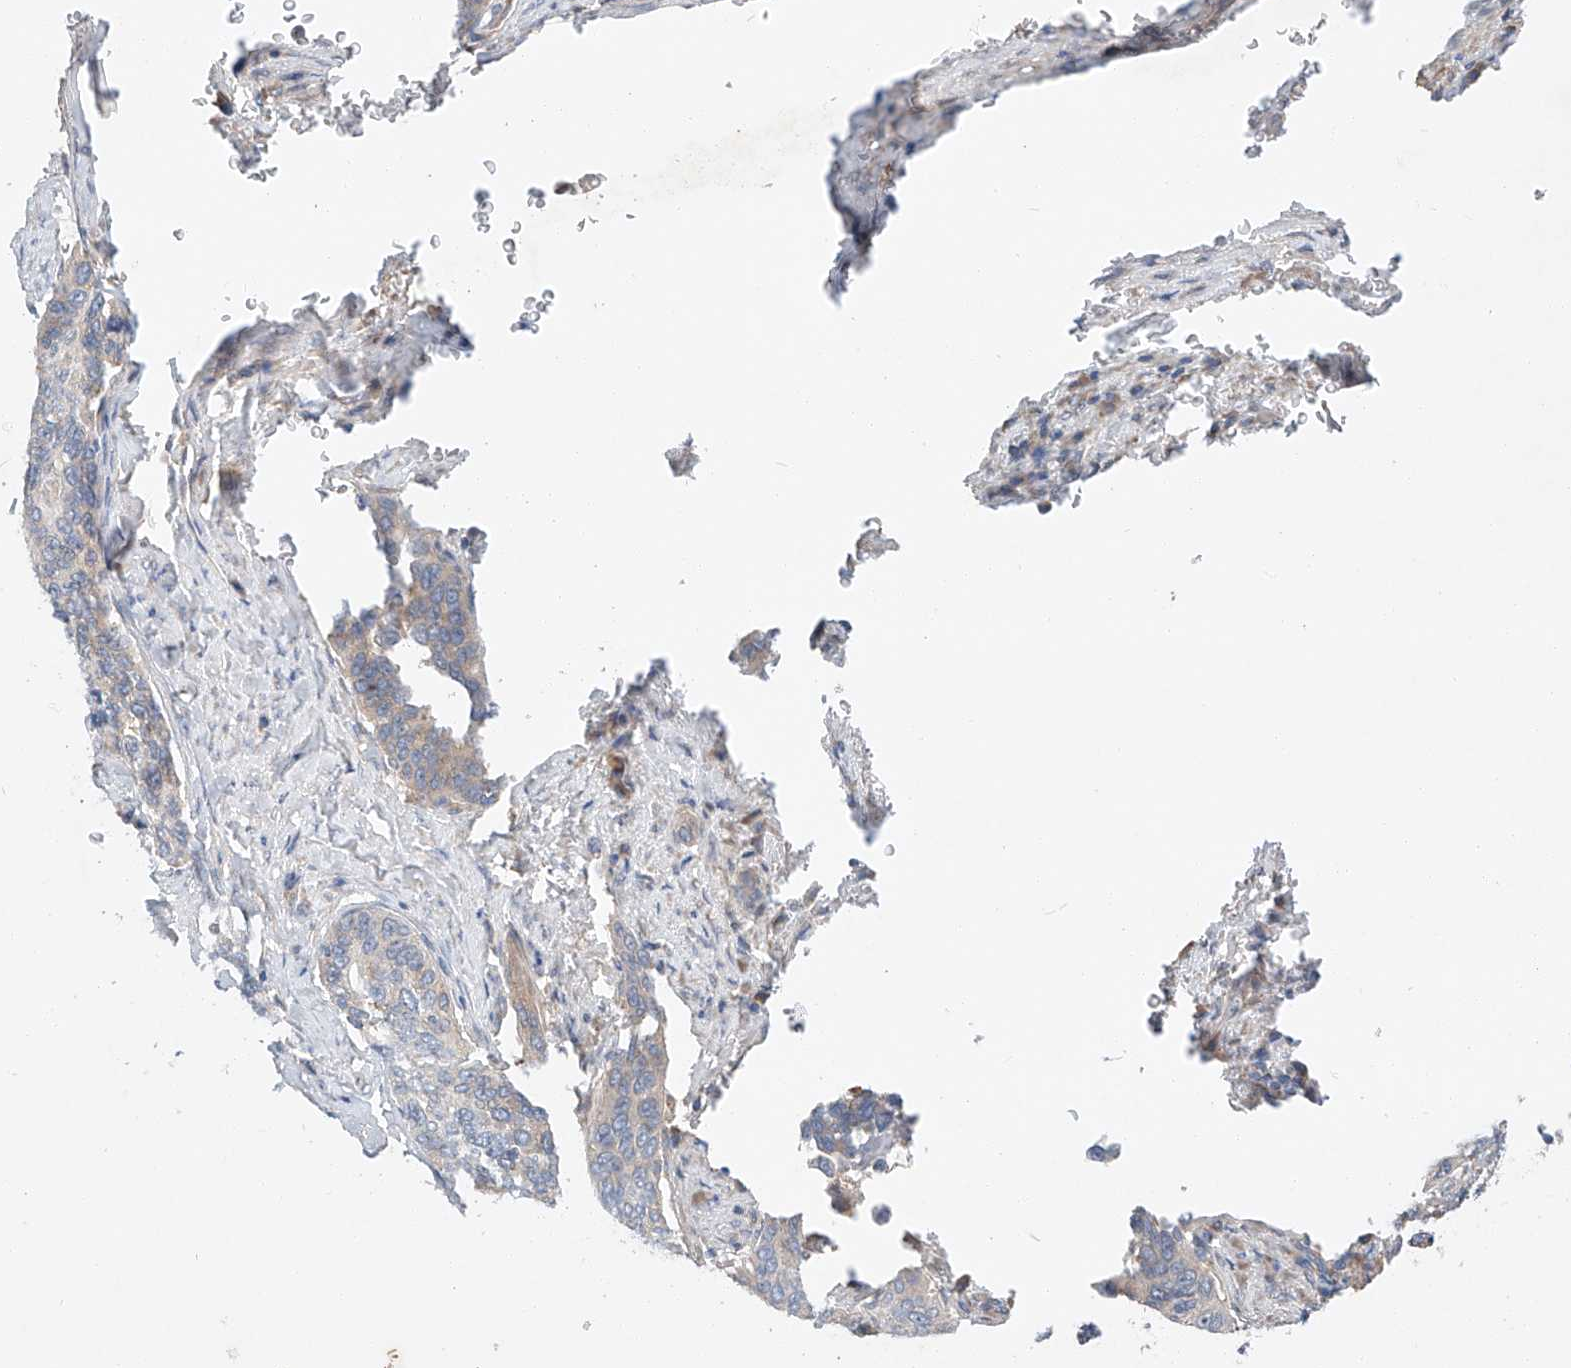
{"staining": {"intensity": "negative", "quantity": "none", "location": "none"}, "tissue": "cervical cancer", "cell_type": "Tumor cells", "image_type": "cancer", "snomed": [{"axis": "morphology", "description": "Squamous cell carcinoma, NOS"}, {"axis": "topography", "description": "Cervix"}], "caption": "DAB immunohistochemical staining of human squamous cell carcinoma (cervical) demonstrates no significant expression in tumor cells.", "gene": "RUSC1", "patient": {"sex": "female", "age": 60}}